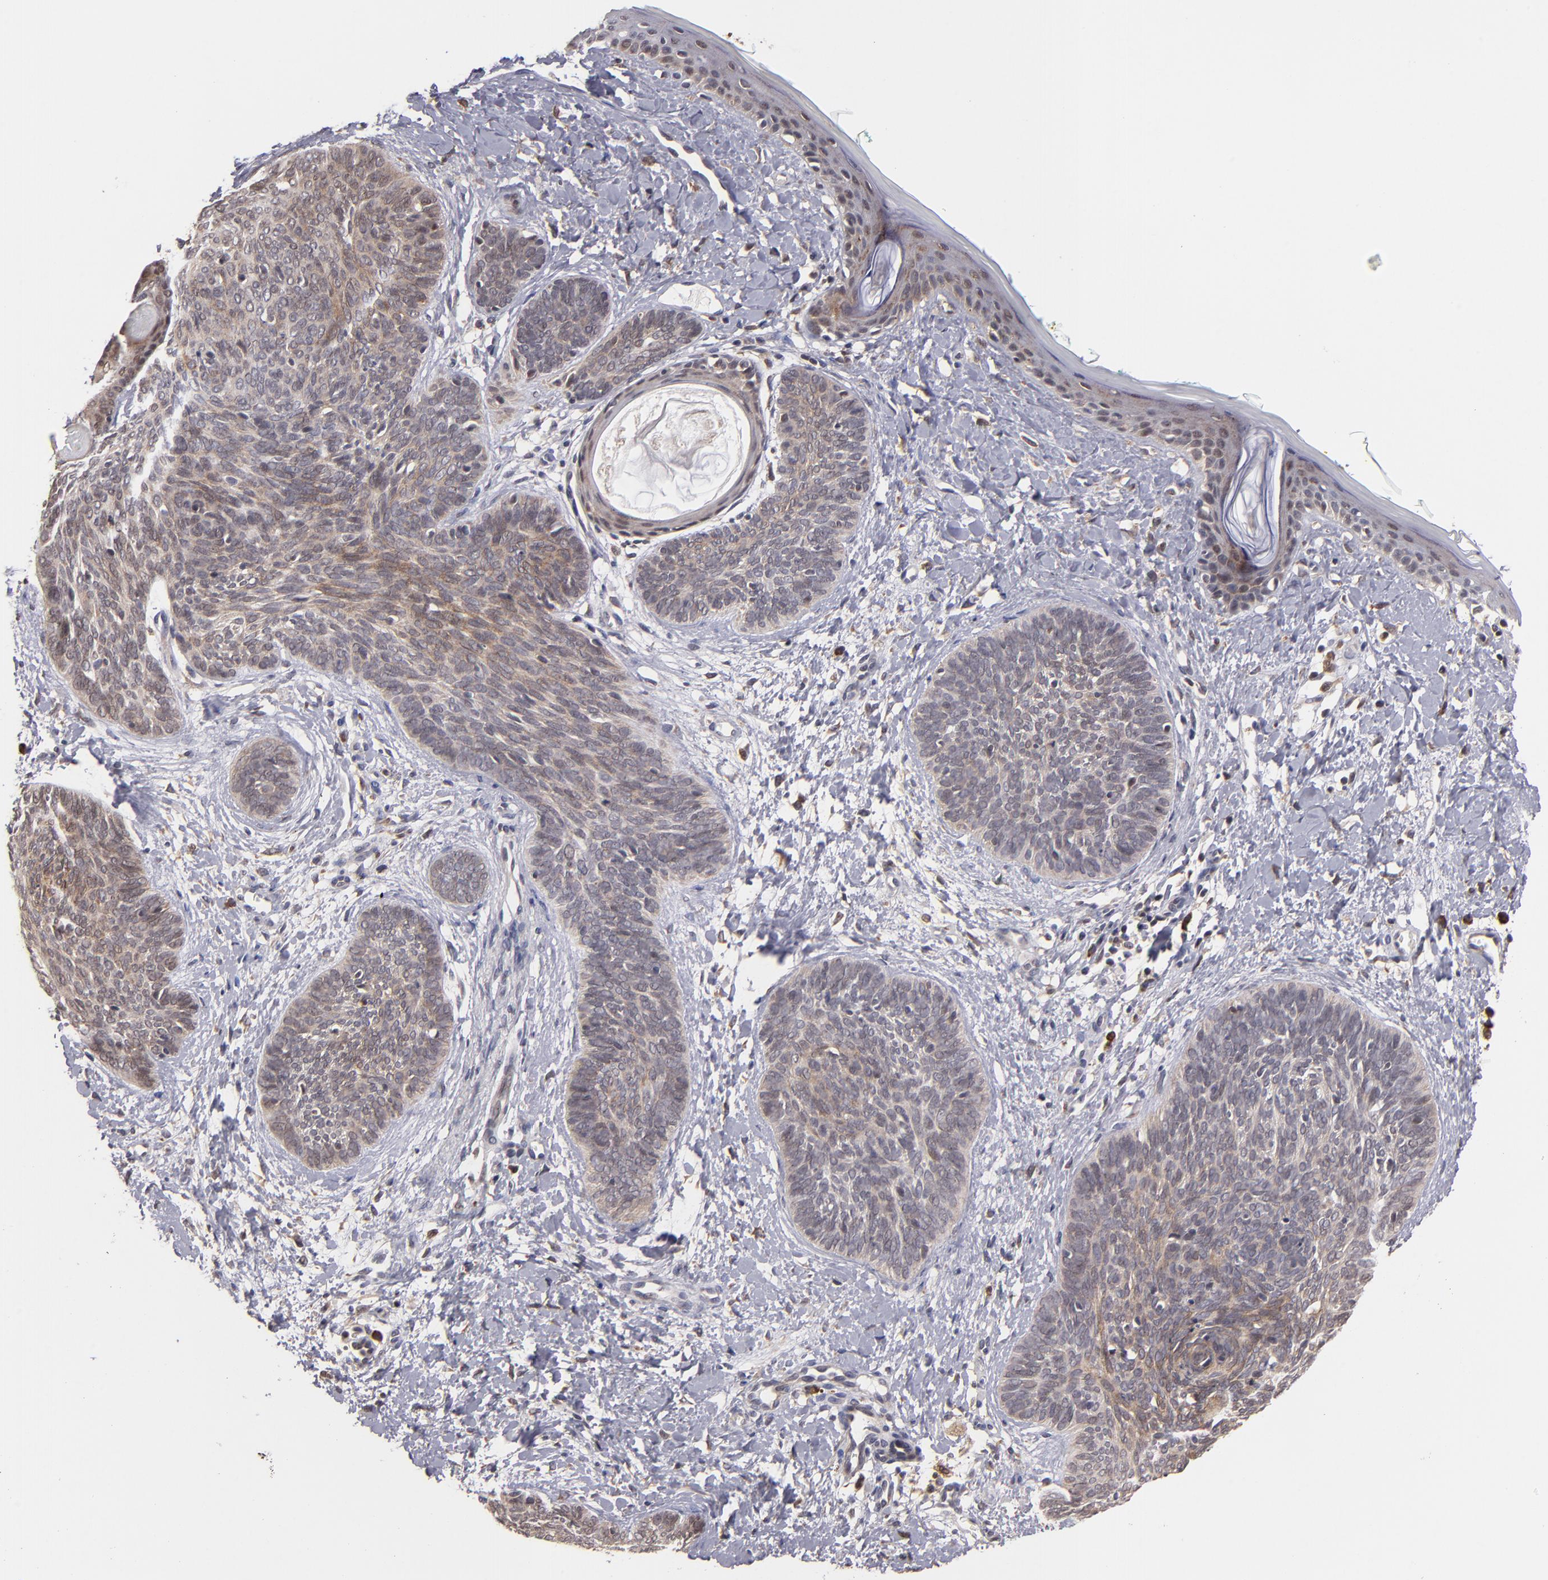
{"staining": {"intensity": "weak", "quantity": ">75%", "location": "cytoplasmic/membranous"}, "tissue": "skin cancer", "cell_type": "Tumor cells", "image_type": "cancer", "snomed": [{"axis": "morphology", "description": "Basal cell carcinoma"}, {"axis": "topography", "description": "Skin"}], "caption": "A histopathology image of skin cancer (basal cell carcinoma) stained for a protein reveals weak cytoplasmic/membranous brown staining in tumor cells.", "gene": "CASP1", "patient": {"sex": "female", "age": 81}}